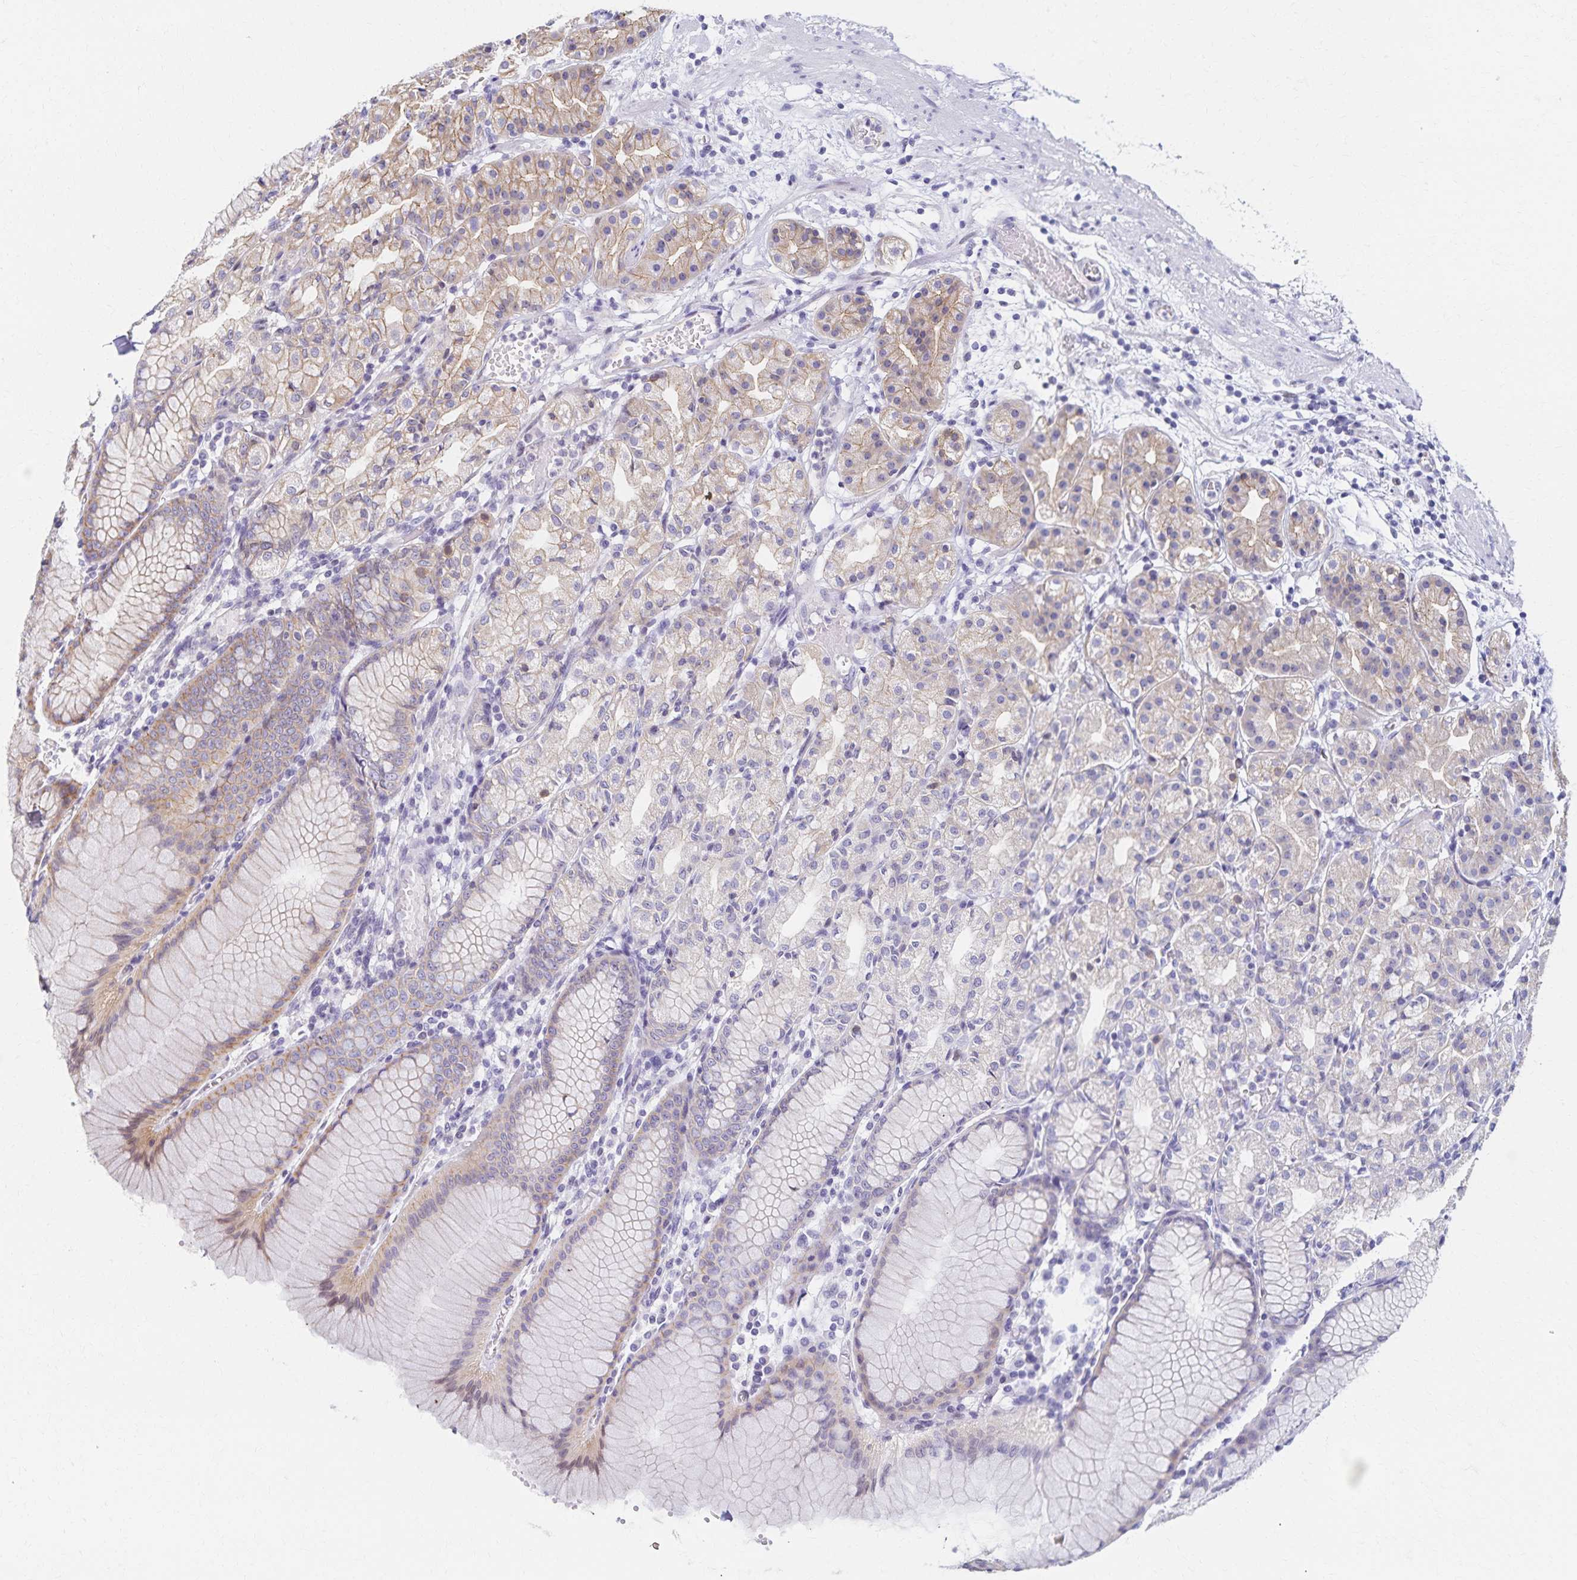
{"staining": {"intensity": "weak", "quantity": "25%-75%", "location": "cytoplasmic/membranous"}, "tissue": "stomach", "cell_type": "Glandular cells", "image_type": "normal", "snomed": [{"axis": "morphology", "description": "Normal tissue, NOS"}, {"axis": "topography", "description": "Stomach"}], "caption": "DAB immunohistochemical staining of normal stomach exhibits weak cytoplasmic/membranous protein staining in about 25%-75% of glandular cells. Nuclei are stained in blue.", "gene": "RAB9B", "patient": {"sex": "female", "age": 57}}